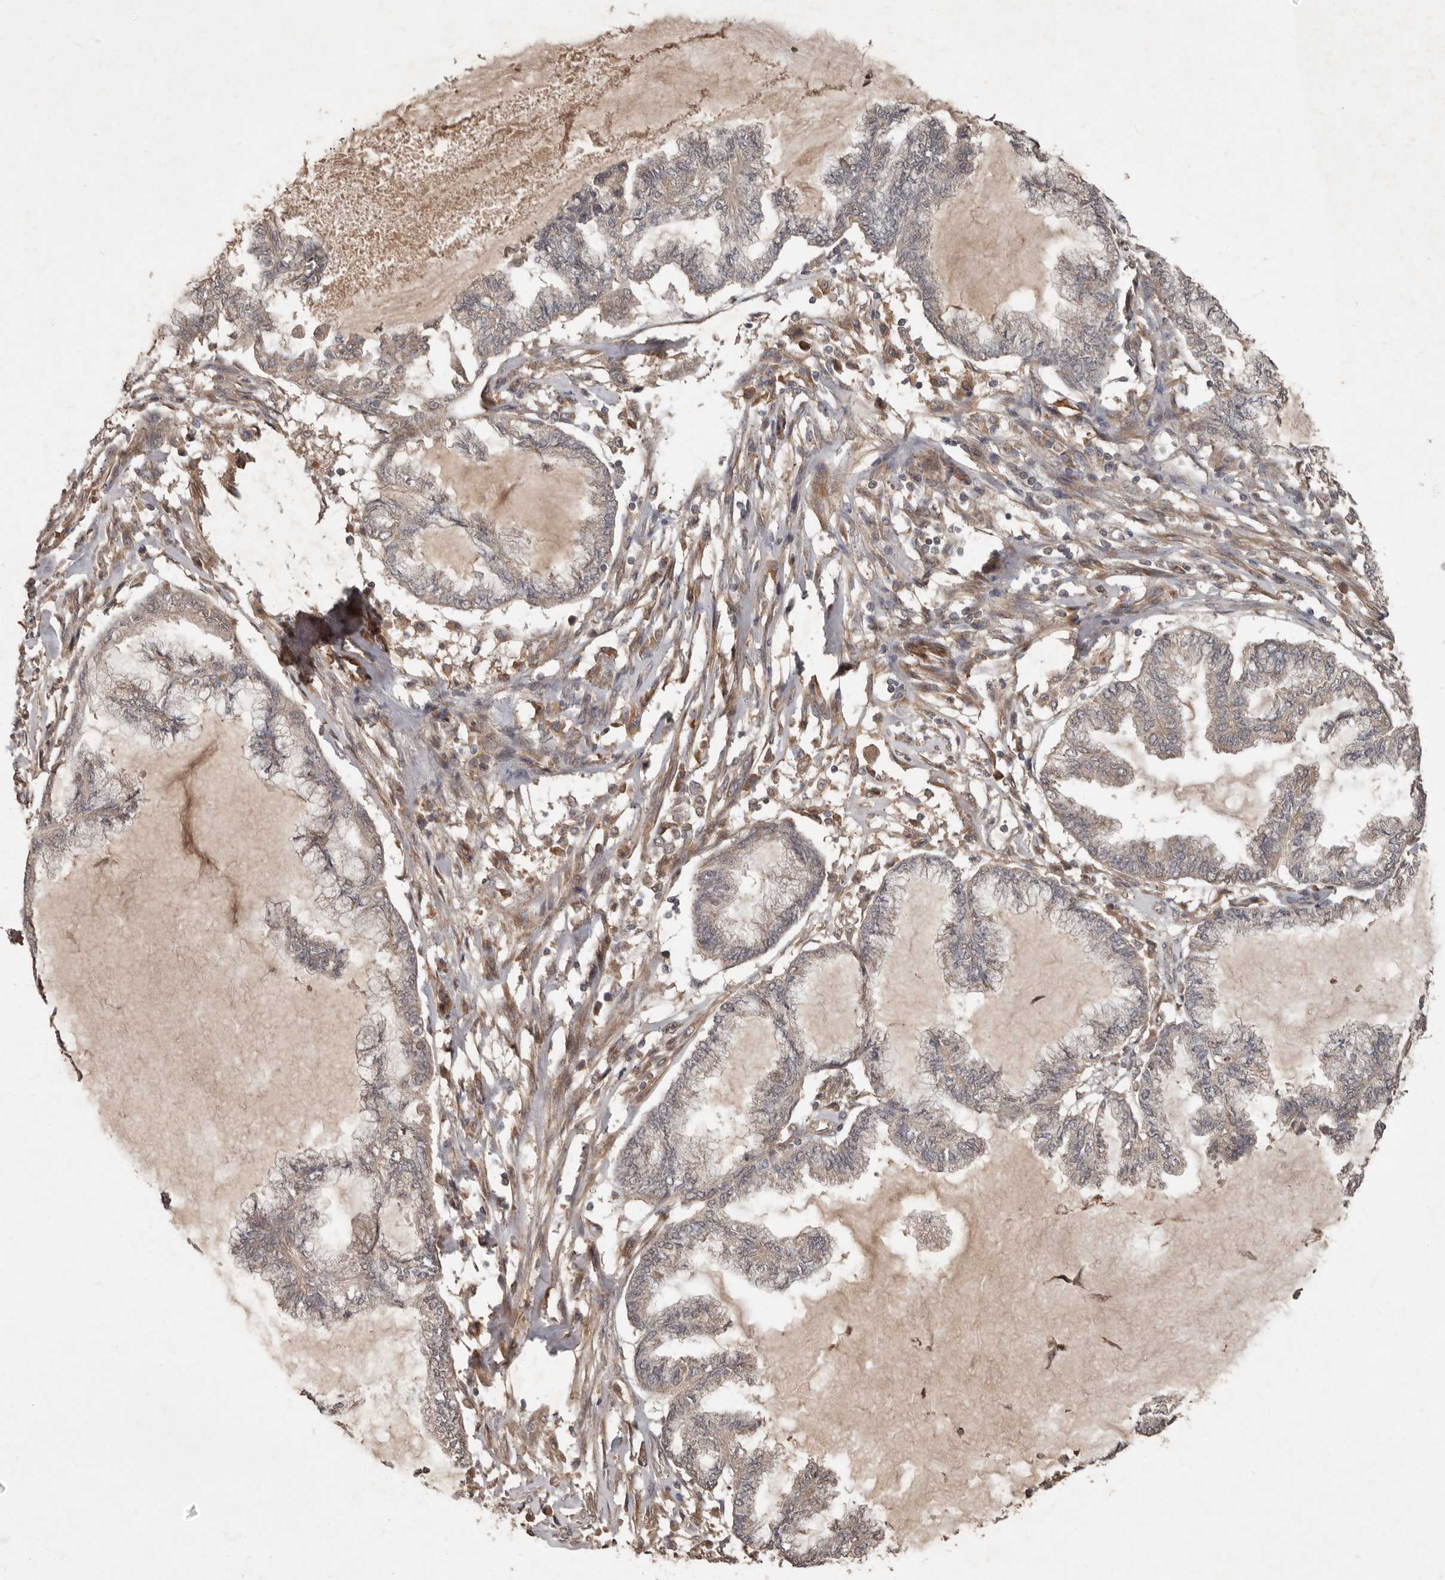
{"staining": {"intensity": "weak", "quantity": "25%-75%", "location": "cytoplasmic/membranous"}, "tissue": "endometrial cancer", "cell_type": "Tumor cells", "image_type": "cancer", "snomed": [{"axis": "morphology", "description": "Adenocarcinoma, NOS"}, {"axis": "topography", "description": "Endometrium"}], "caption": "There is low levels of weak cytoplasmic/membranous staining in tumor cells of endometrial adenocarcinoma, as demonstrated by immunohistochemical staining (brown color).", "gene": "KIF26B", "patient": {"sex": "female", "age": 86}}